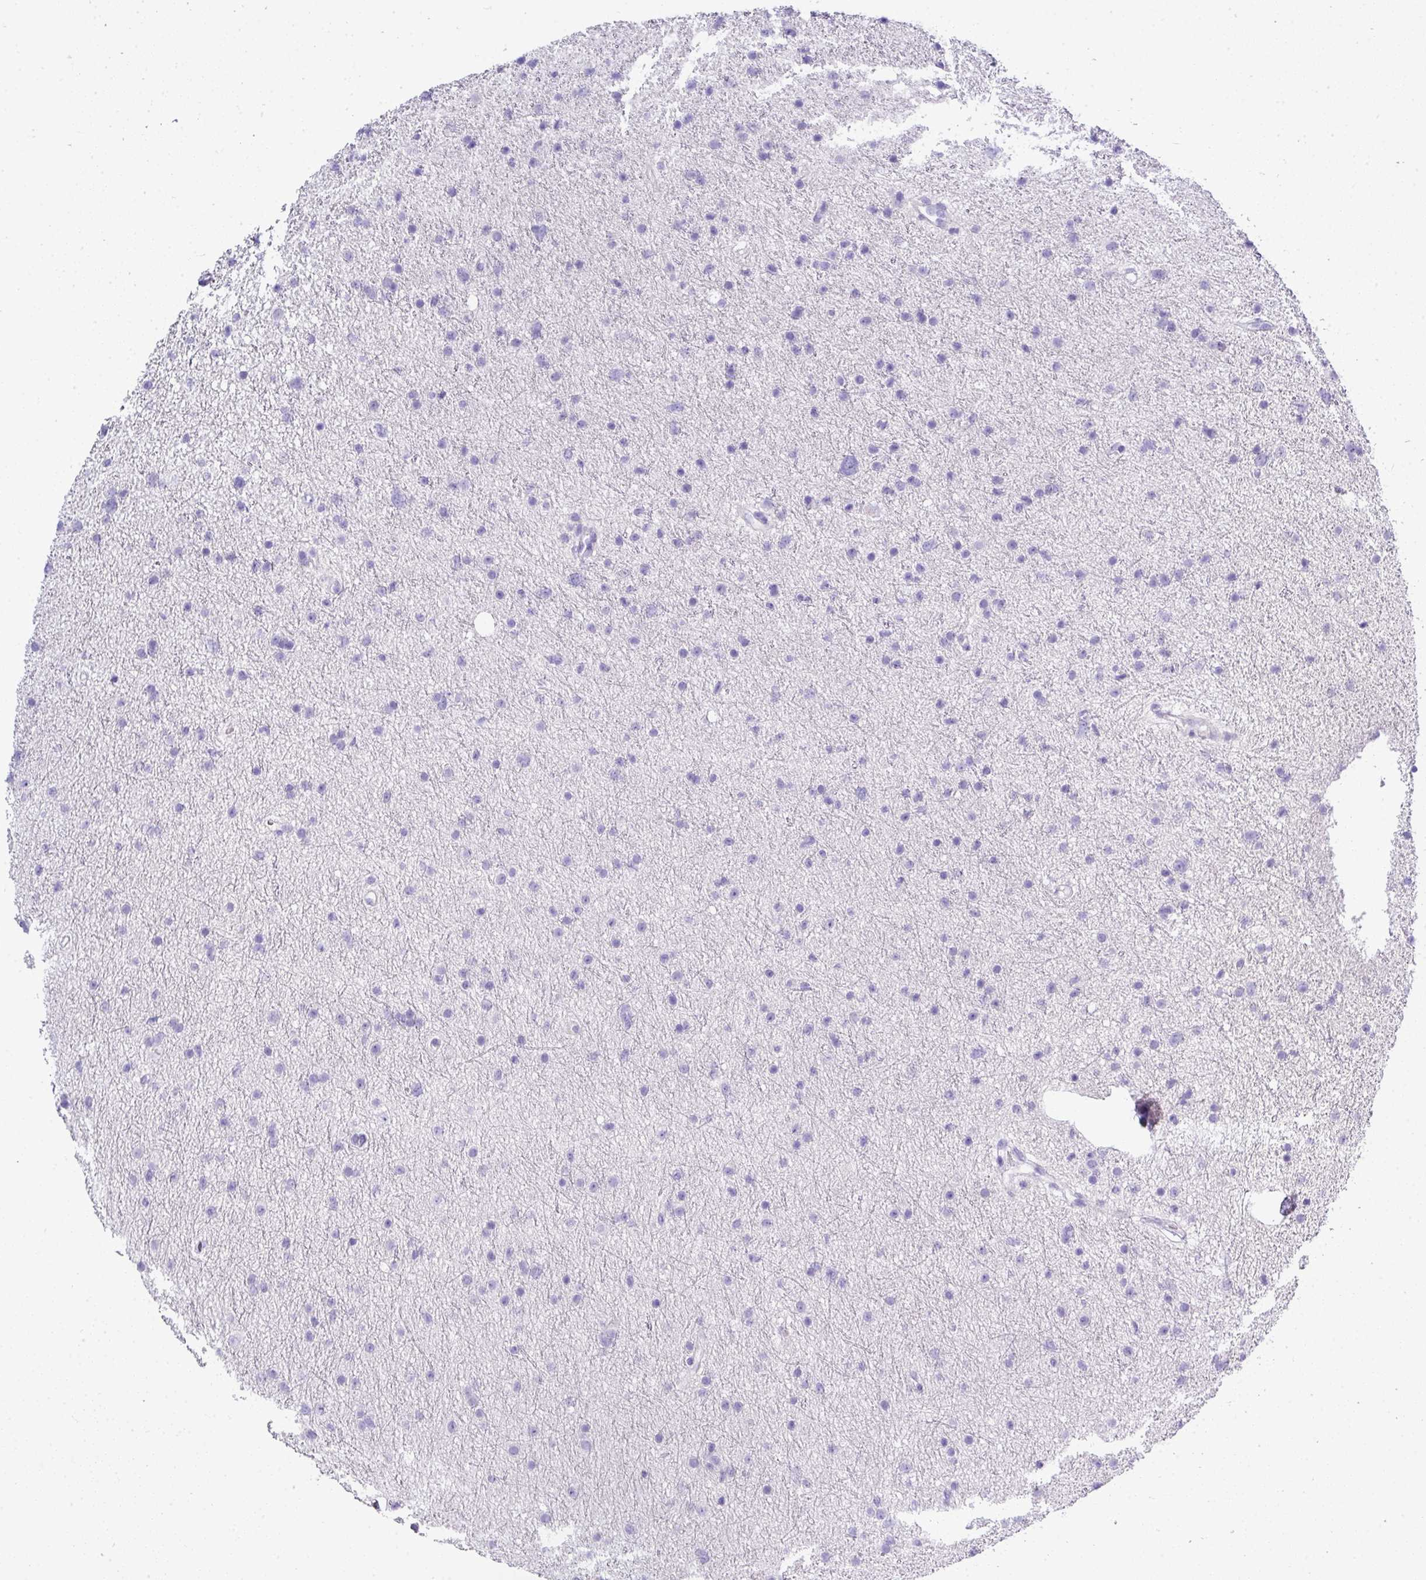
{"staining": {"intensity": "negative", "quantity": "none", "location": "none"}, "tissue": "glioma", "cell_type": "Tumor cells", "image_type": "cancer", "snomed": [{"axis": "morphology", "description": "Glioma, malignant, Low grade"}, {"axis": "topography", "description": "Cerebral cortex"}], "caption": "Tumor cells show no significant staining in glioma.", "gene": "ZNF568", "patient": {"sex": "female", "age": 39}}